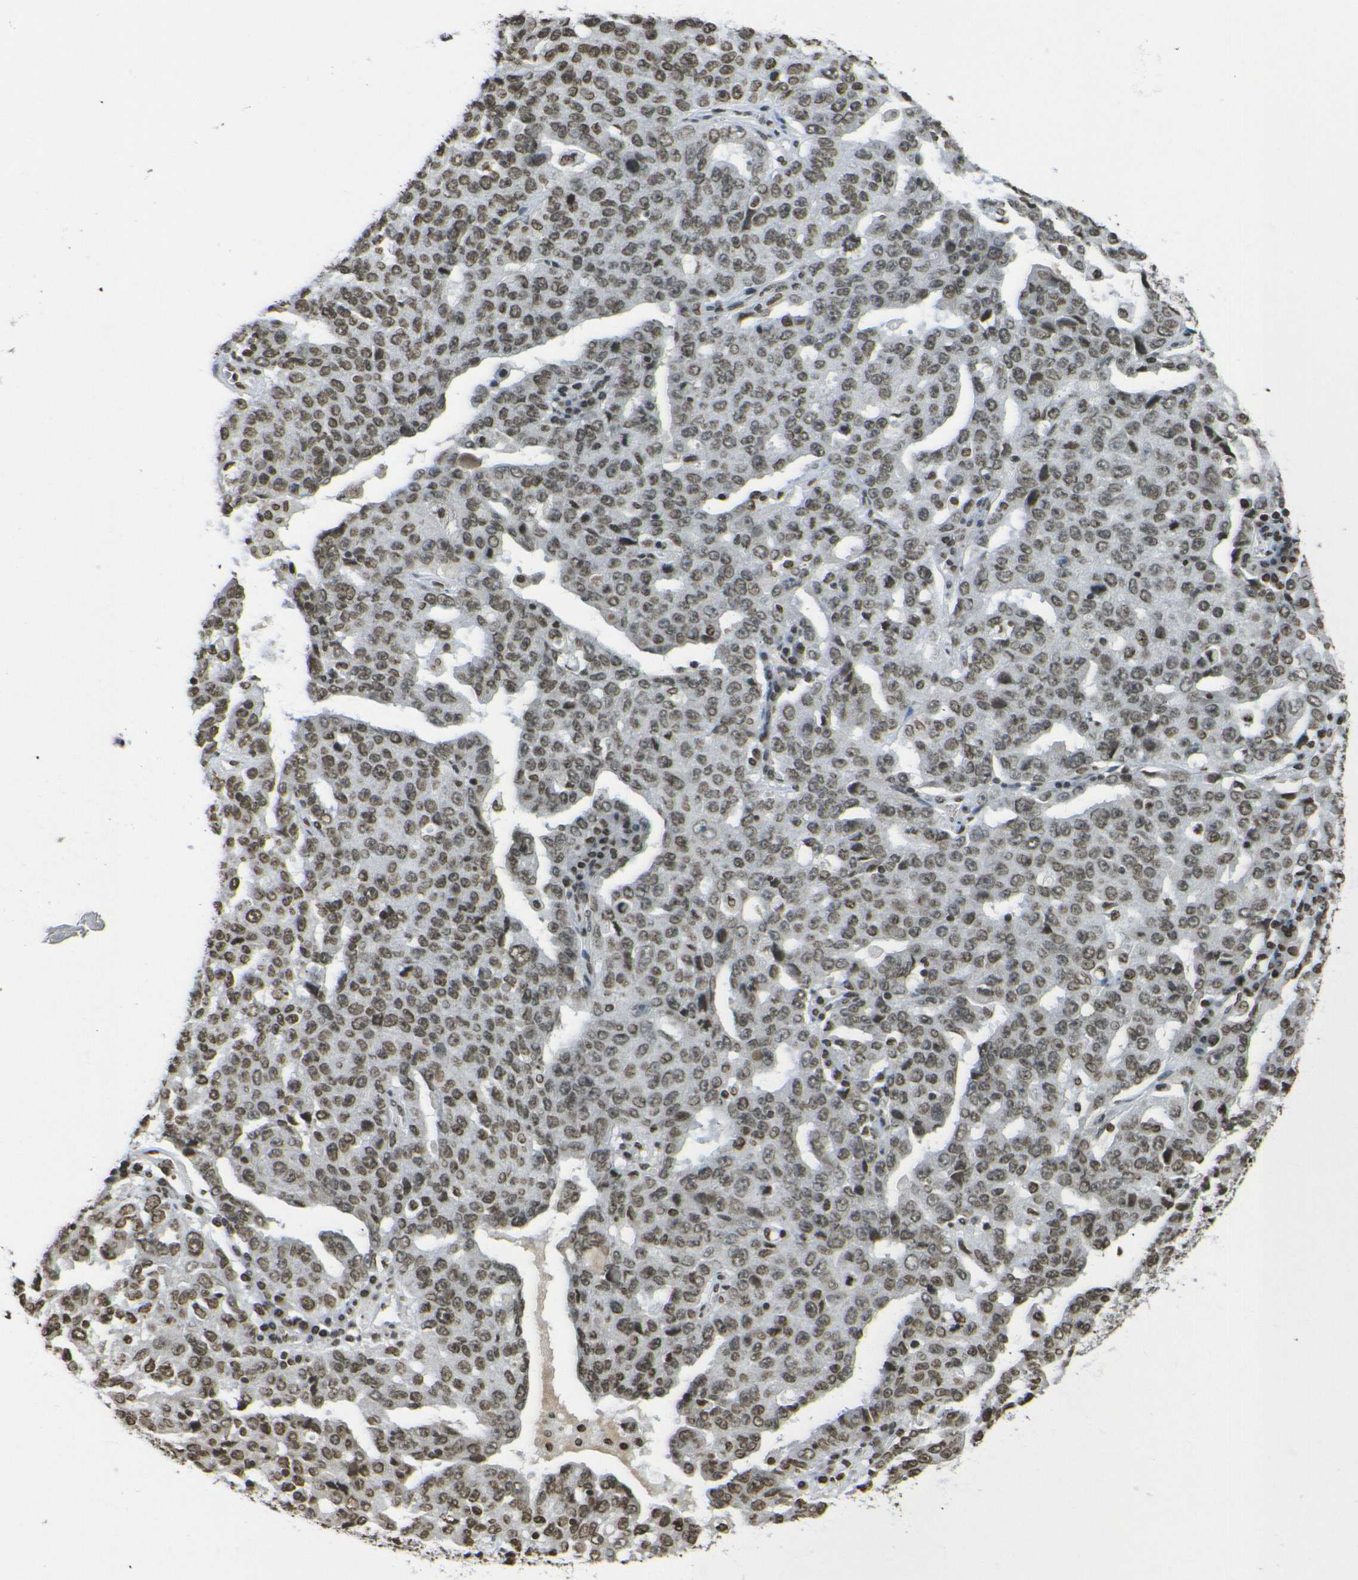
{"staining": {"intensity": "moderate", "quantity": ">75%", "location": "nuclear"}, "tissue": "ovarian cancer", "cell_type": "Tumor cells", "image_type": "cancer", "snomed": [{"axis": "morphology", "description": "Carcinoma, endometroid"}, {"axis": "topography", "description": "Ovary"}], "caption": "This image exhibits immunohistochemistry staining of human ovarian endometroid carcinoma, with medium moderate nuclear staining in approximately >75% of tumor cells.", "gene": "H4C16", "patient": {"sex": "female", "age": 62}}